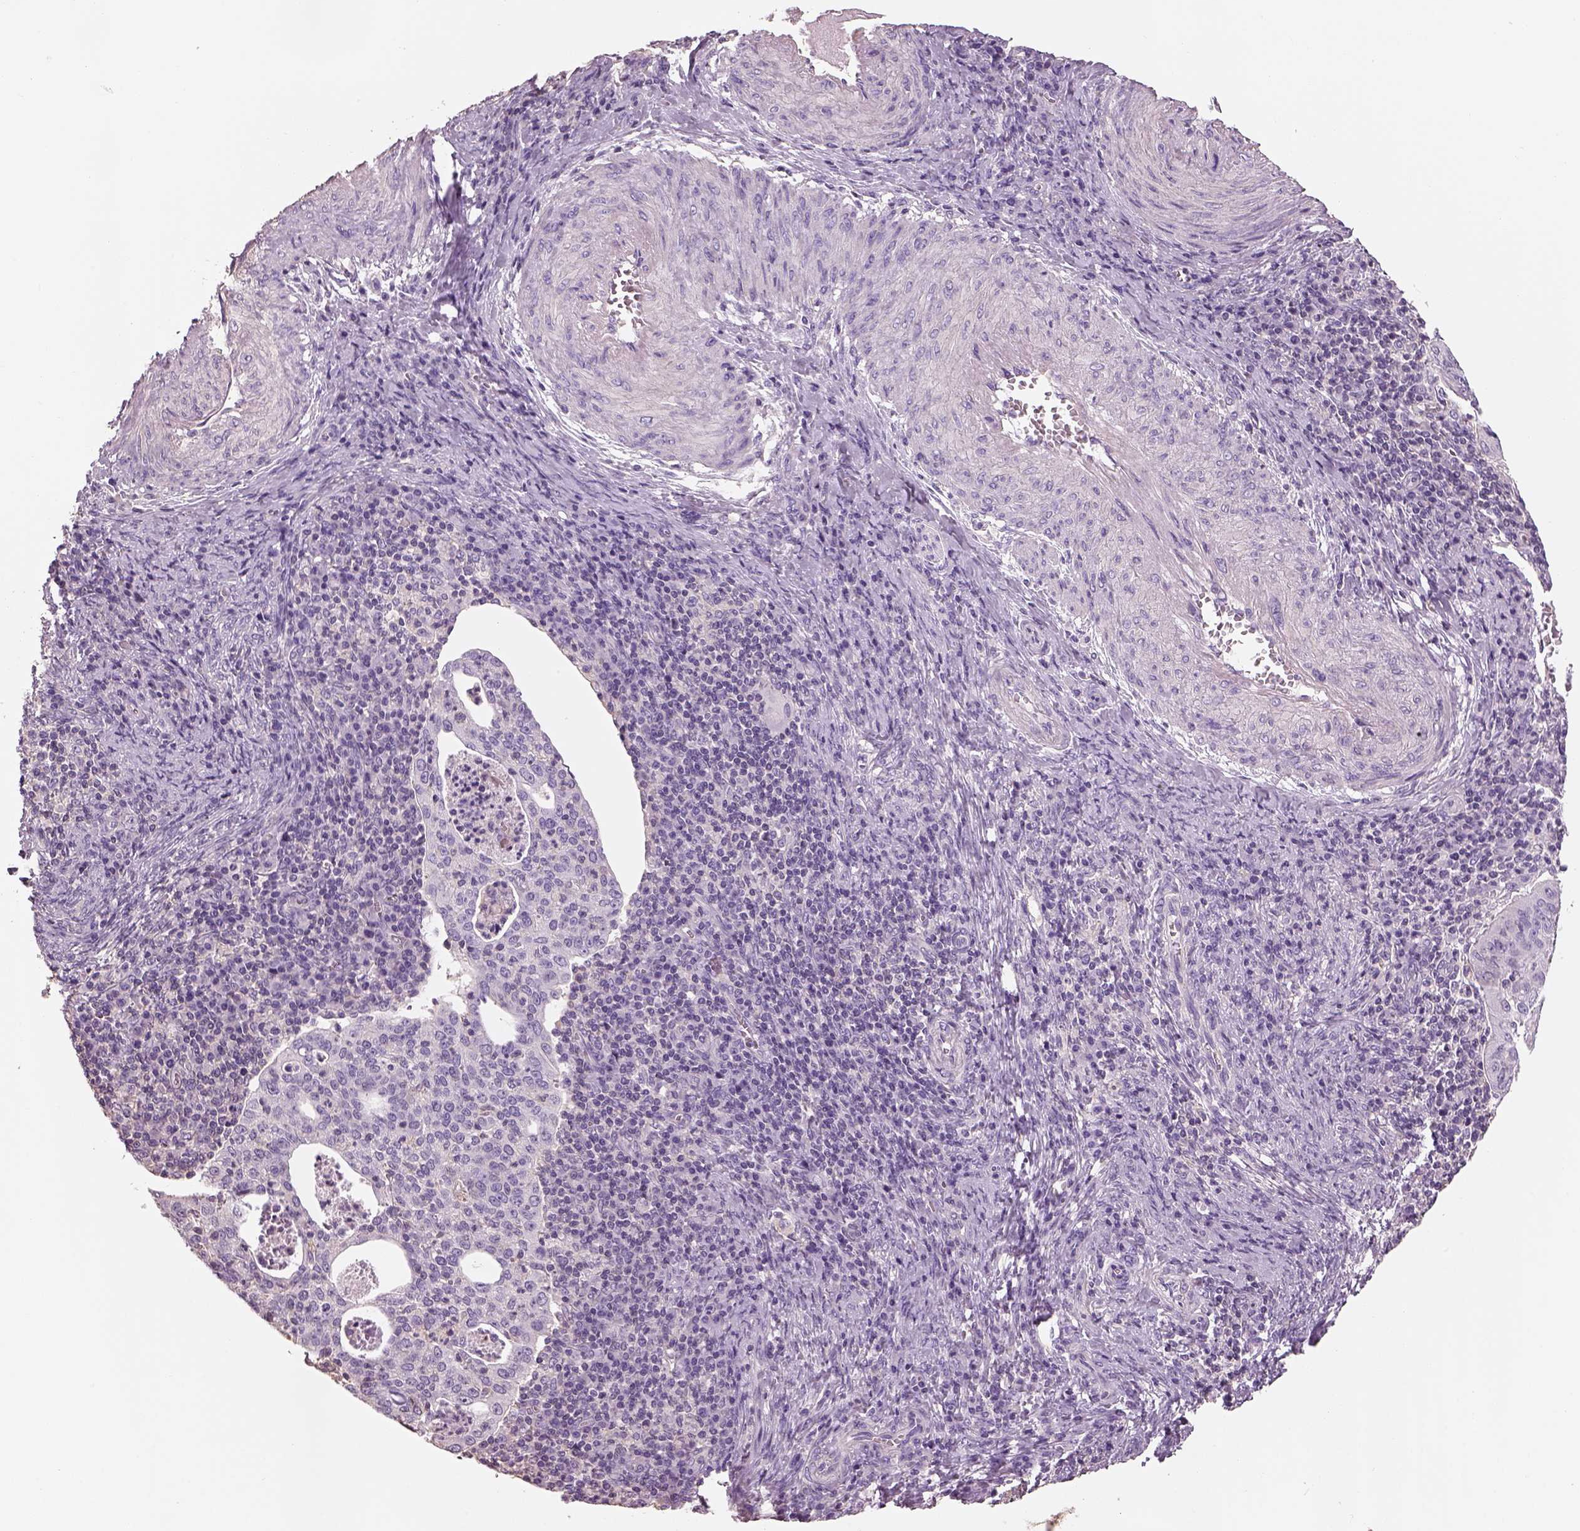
{"staining": {"intensity": "negative", "quantity": "none", "location": "none"}, "tissue": "cervical cancer", "cell_type": "Tumor cells", "image_type": "cancer", "snomed": [{"axis": "morphology", "description": "Squamous cell carcinoma, NOS"}, {"axis": "topography", "description": "Cervix"}], "caption": "Tumor cells are negative for brown protein staining in cervical cancer (squamous cell carcinoma).", "gene": "OTUD6A", "patient": {"sex": "female", "age": 39}}